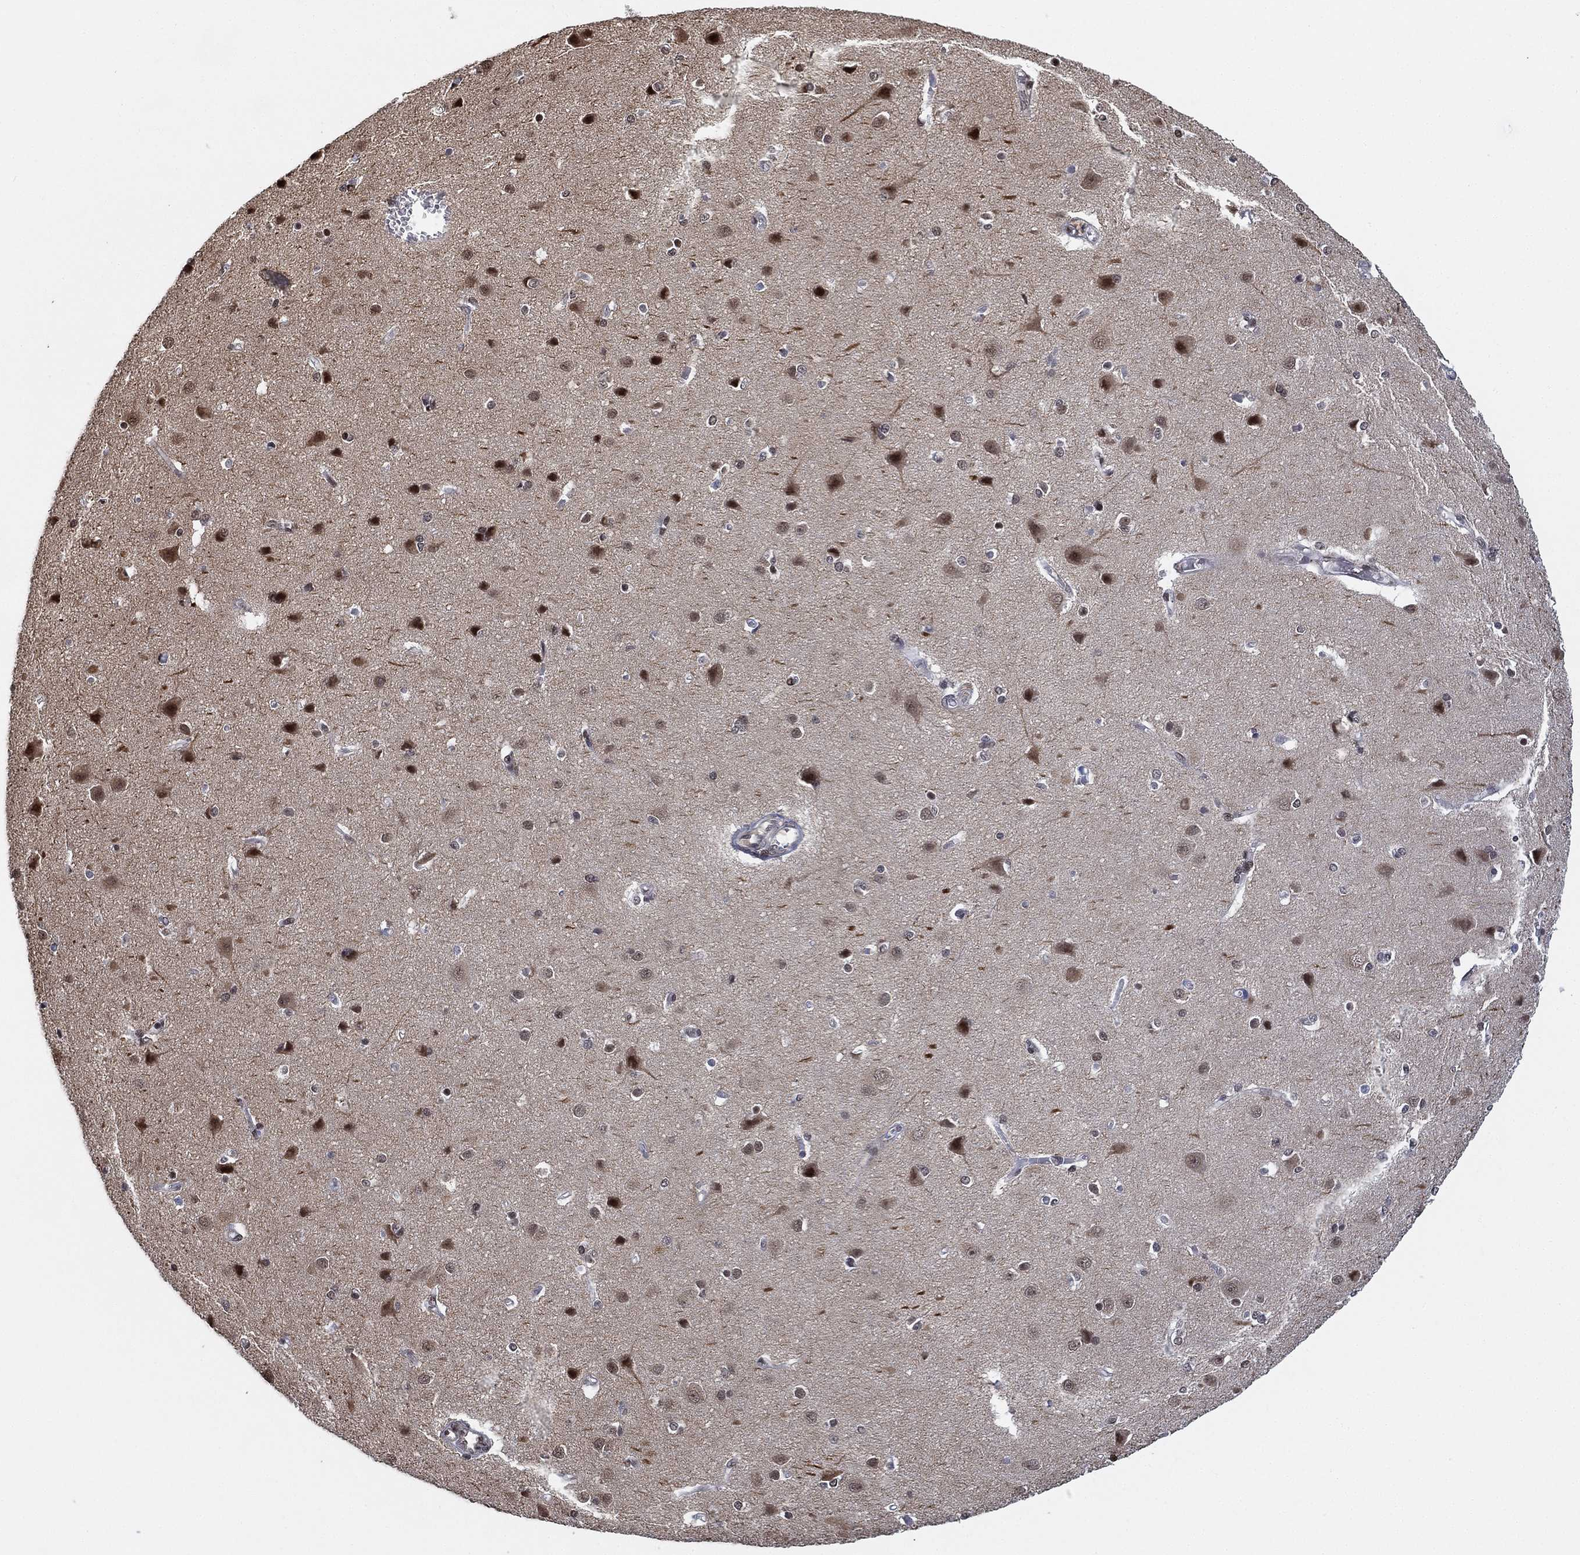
{"staining": {"intensity": "negative", "quantity": "none", "location": "none"}, "tissue": "cerebral cortex", "cell_type": "Endothelial cells", "image_type": "normal", "snomed": [{"axis": "morphology", "description": "Normal tissue, NOS"}, {"axis": "topography", "description": "Cerebral cortex"}], "caption": "Endothelial cells are negative for protein expression in normal human cerebral cortex. (Brightfield microscopy of DAB (3,3'-diaminobenzidine) immunohistochemistry (IHC) at high magnification).", "gene": "ZSCAN30", "patient": {"sex": "male", "age": 37}}